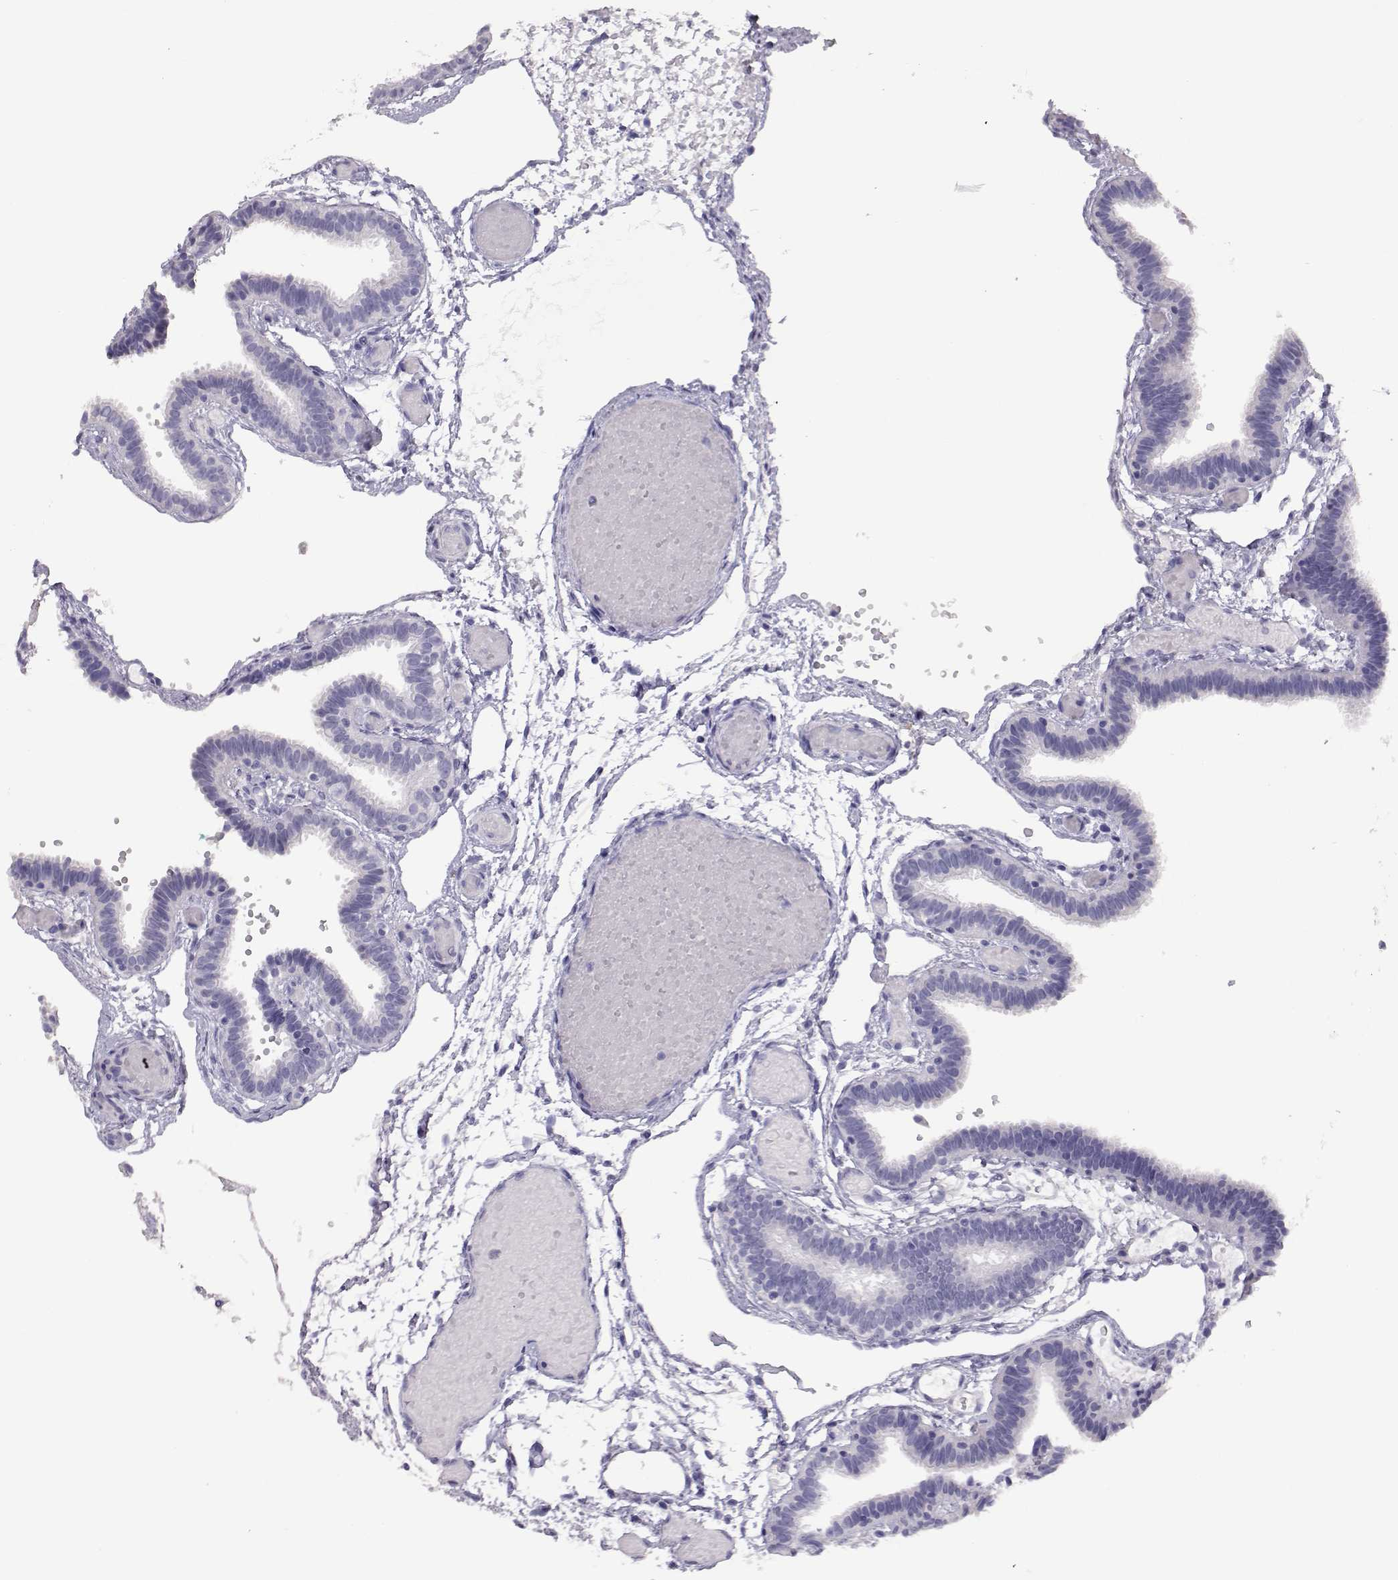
{"staining": {"intensity": "negative", "quantity": "none", "location": "none"}, "tissue": "fallopian tube", "cell_type": "Glandular cells", "image_type": "normal", "snomed": [{"axis": "morphology", "description": "Normal tissue, NOS"}, {"axis": "topography", "description": "Fallopian tube"}], "caption": "Glandular cells show no significant positivity in benign fallopian tube. (DAB immunohistochemistry (IHC), high magnification).", "gene": "PMCH", "patient": {"sex": "female", "age": 37}}